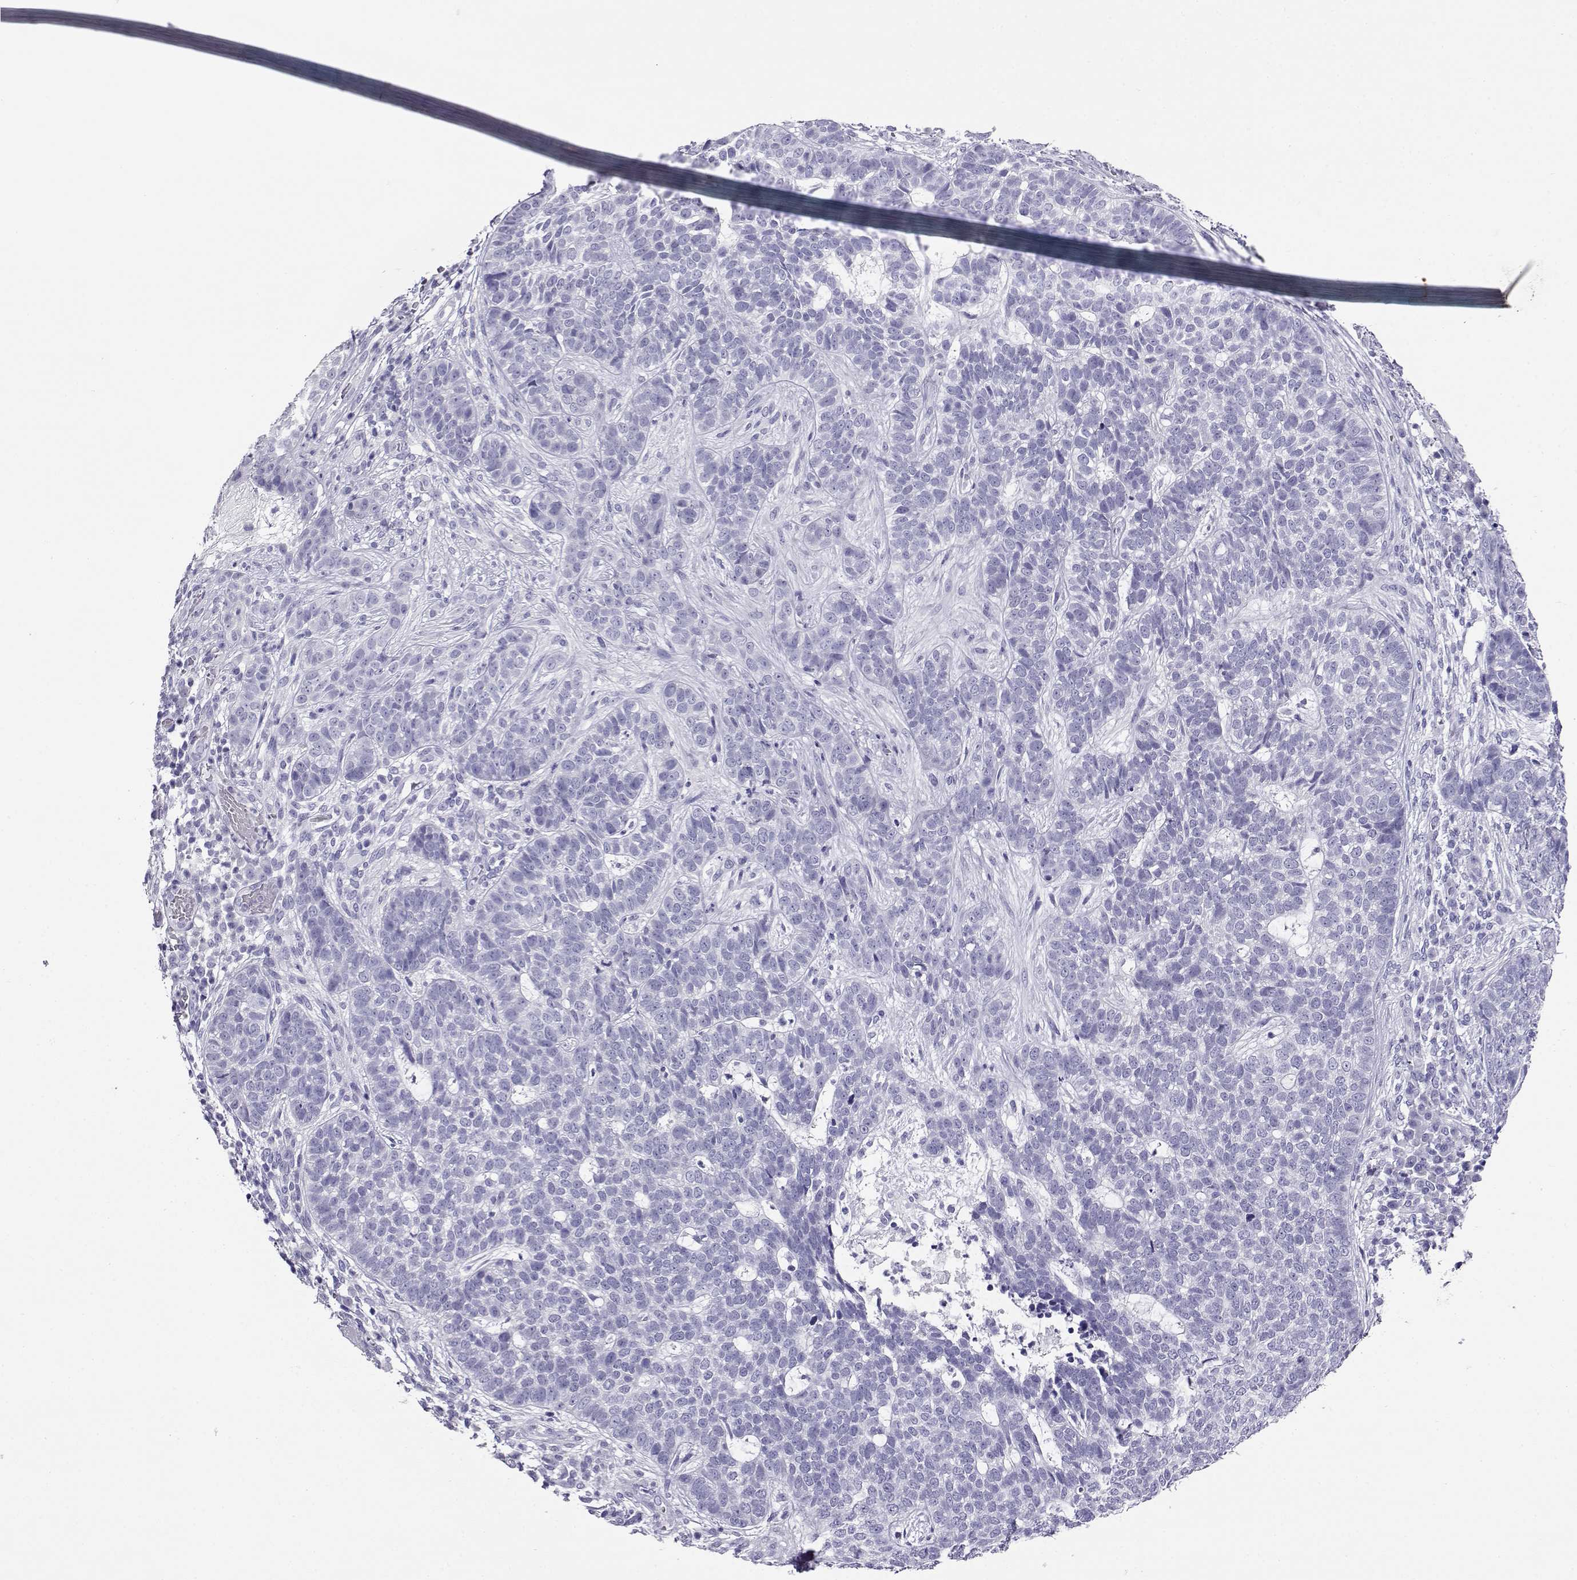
{"staining": {"intensity": "negative", "quantity": "none", "location": "none"}, "tissue": "skin cancer", "cell_type": "Tumor cells", "image_type": "cancer", "snomed": [{"axis": "morphology", "description": "Basal cell carcinoma"}, {"axis": "topography", "description": "Skin"}], "caption": "Immunohistochemistry photomicrograph of neoplastic tissue: skin cancer (basal cell carcinoma) stained with DAB shows no significant protein expression in tumor cells. The staining is performed using DAB brown chromogen with nuclei counter-stained in using hematoxylin.", "gene": "CABS1", "patient": {"sex": "female", "age": 69}}